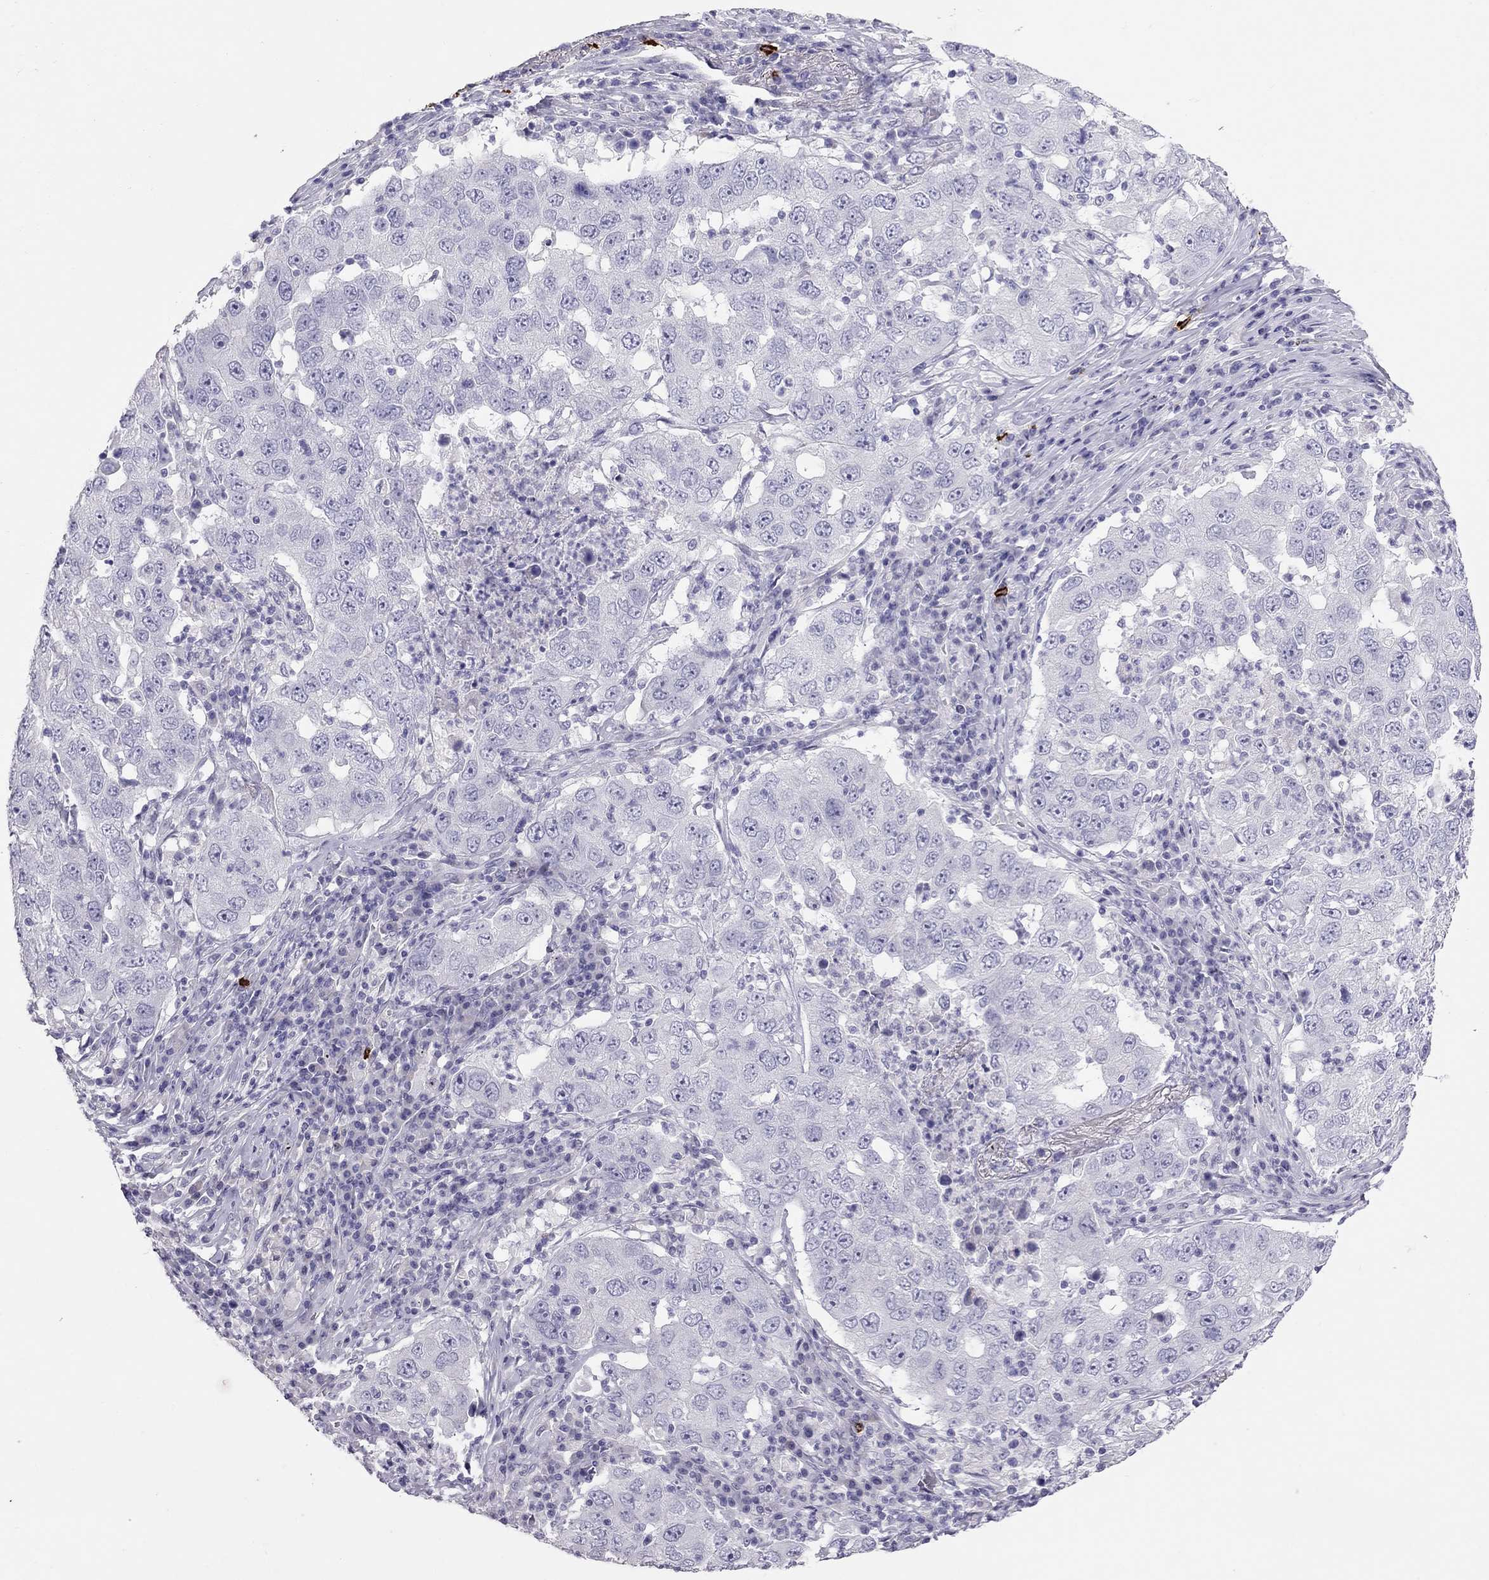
{"staining": {"intensity": "negative", "quantity": "none", "location": "none"}, "tissue": "lung cancer", "cell_type": "Tumor cells", "image_type": "cancer", "snomed": [{"axis": "morphology", "description": "Adenocarcinoma, NOS"}, {"axis": "topography", "description": "Lung"}], "caption": "IHC photomicrograph of neoplastic tissue: human adenocarcinoma (lung) stained with DAB (3,3'-diaminobenzidine) reveals no significant protein expression in tumor cells. (DAB immunohistochemistry with hematoxylin counter stain).", "gene": "IL17REL", "patient": {"sex": "male", "age": 73}}